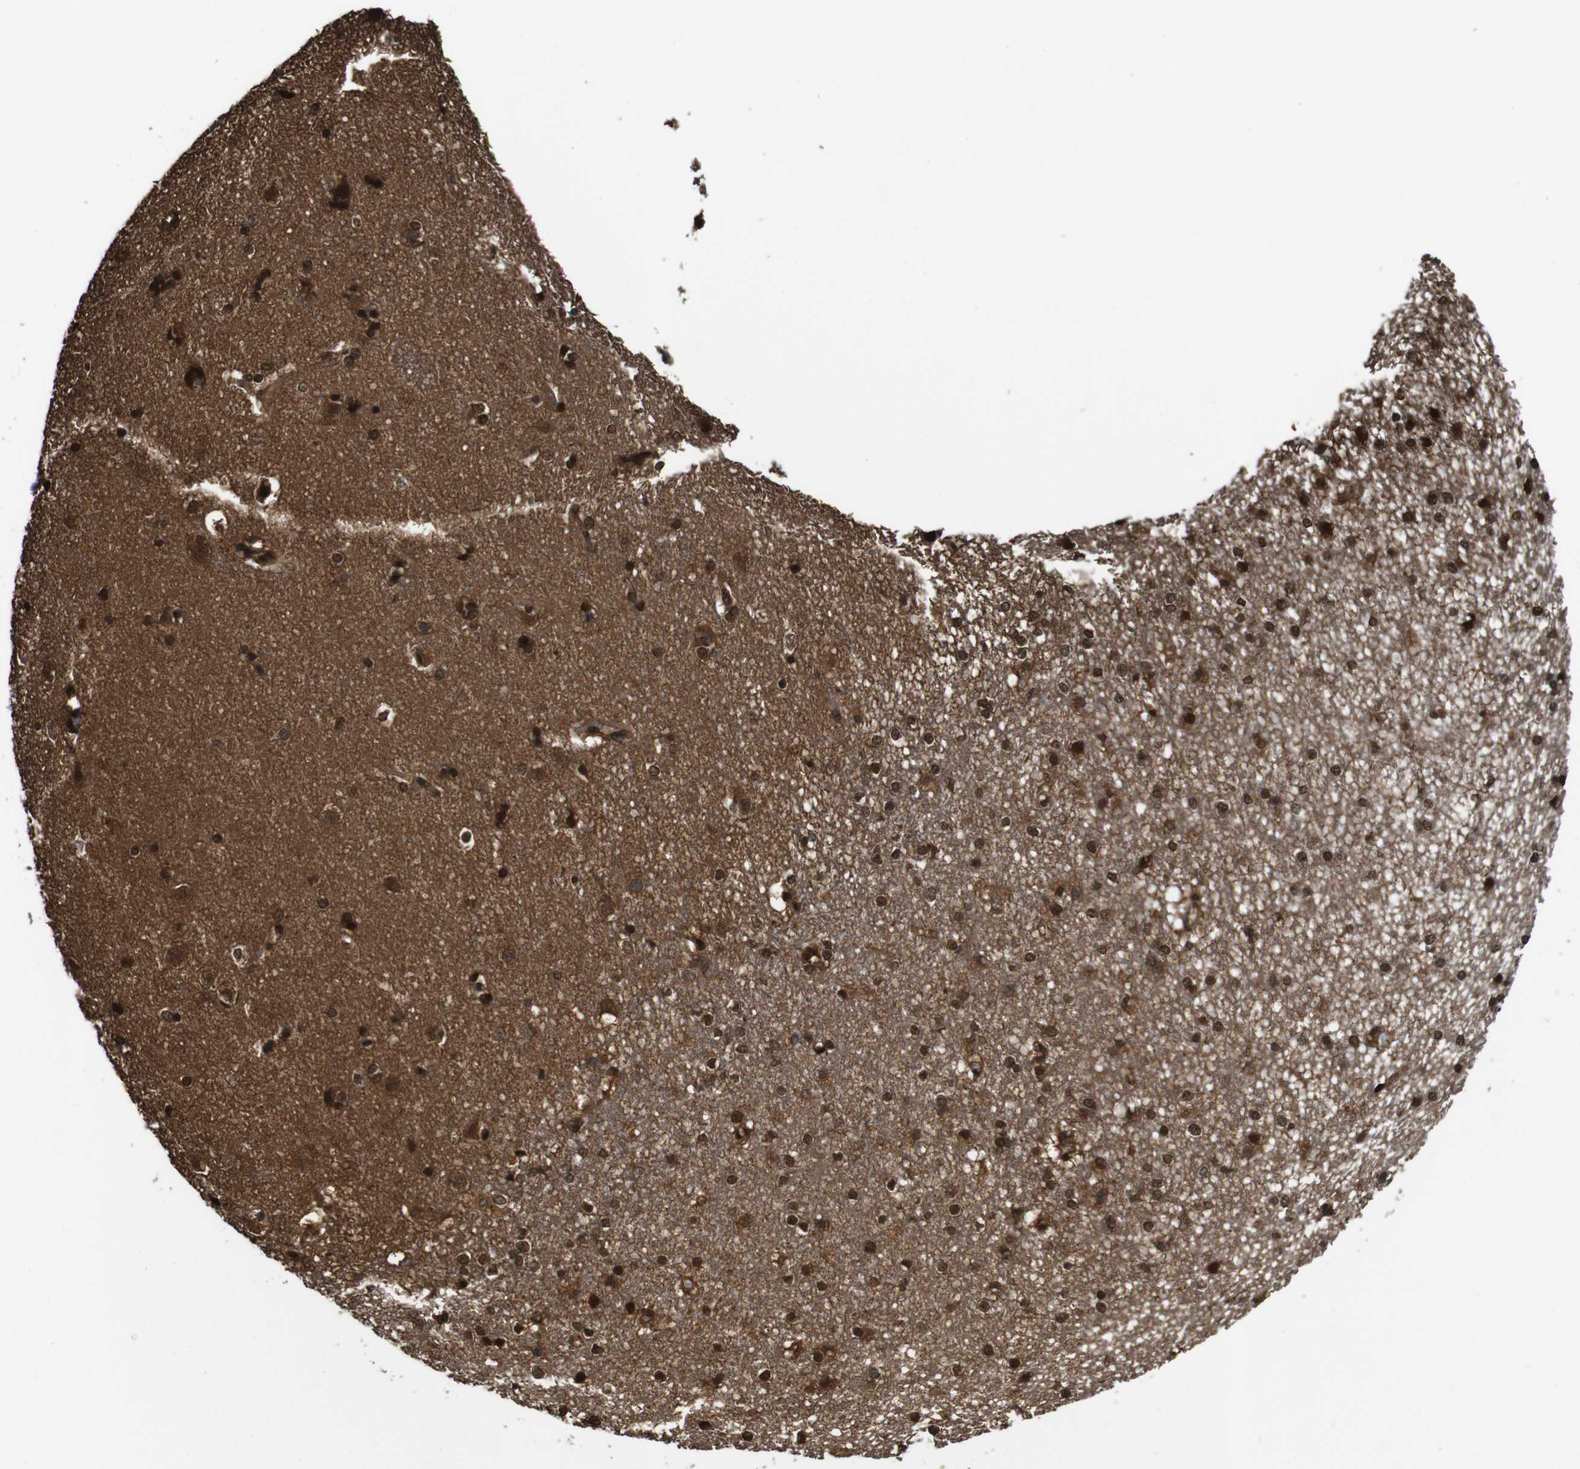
{"staining": {"intensity": "strong", "quantity": ">75%", "location": "cytoplasmic/membranous,nuclear"}, "tissue": "caudate", "cell_type": "Glial cells", "image_type": "normal", "snomed": [{"axis": "morphology", "description": "Normal tissue, NOS"}, {"axis": "topography", "description": "Lateral ventricle wall"}], "caption": "Strong cytoplasmic/membranous,nuclear staining is identified in about >75% of glial cells in normal caudate.", "gene": "VCP", "patient": {"sex": "female", "age": 19}}